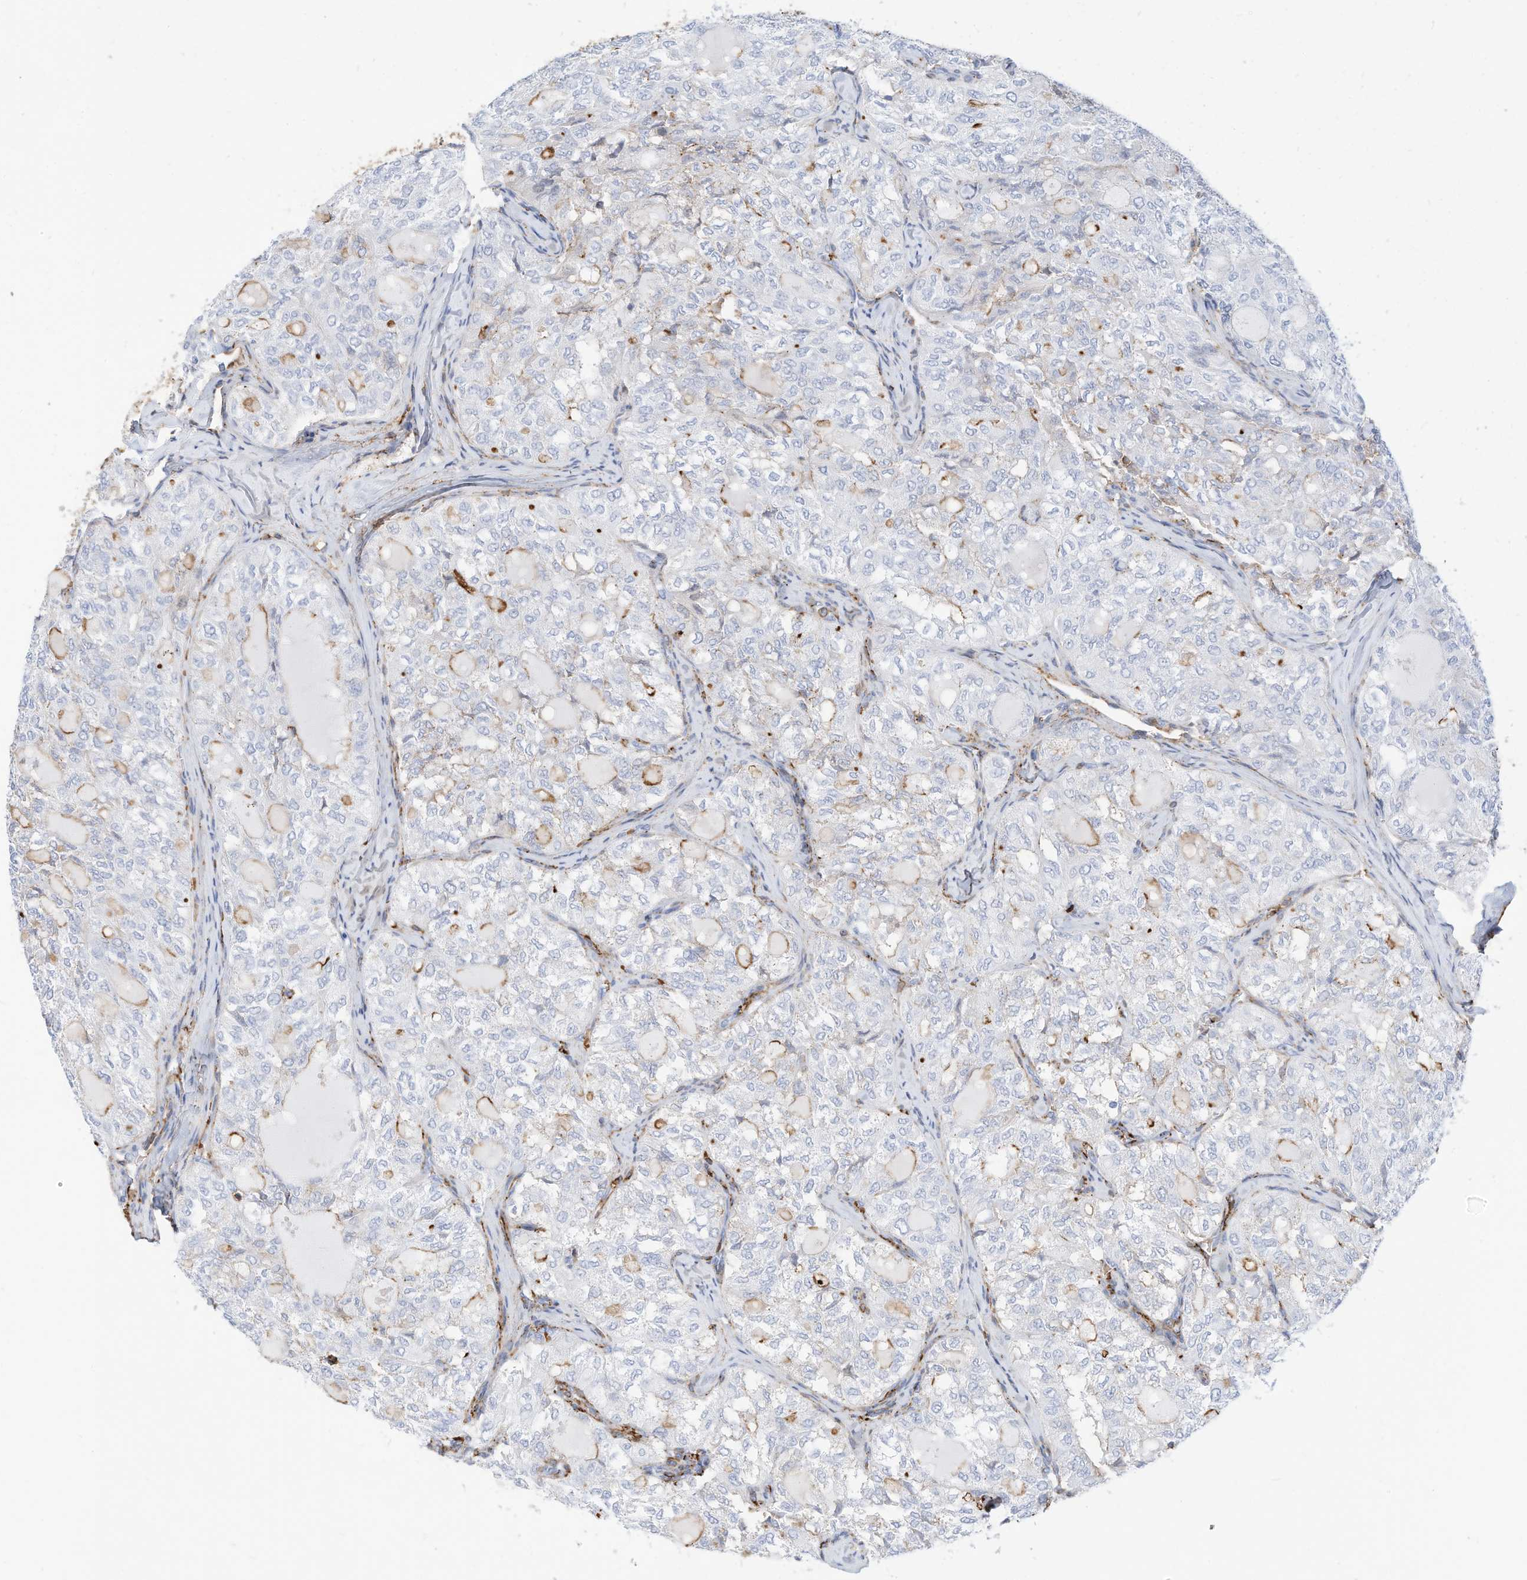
{"staining": {"intensity": "negative", "quantity": "none", "location": "none"}, "tissue": "thyroid cancer", "cell_type": "Tumor cells", "image_type": "cancer", "snomed": [{"axis": "morphology", "description": "Follicular adenoma carcinoma, NOS"}, {"axis": "topography", "description": "Thyroid gland"}], "caption": "IHC image of neoplastic tissue: thyroid cancer (follicular adenoma carcinoma) stained with DAB (3,3'-diaminobenzidine) demonstrates no significant protein expression in tumor cells. Nuclei are stained in blue.", "gene": "TXNDC9", "patient": {"sex": "male", "age": 75}}